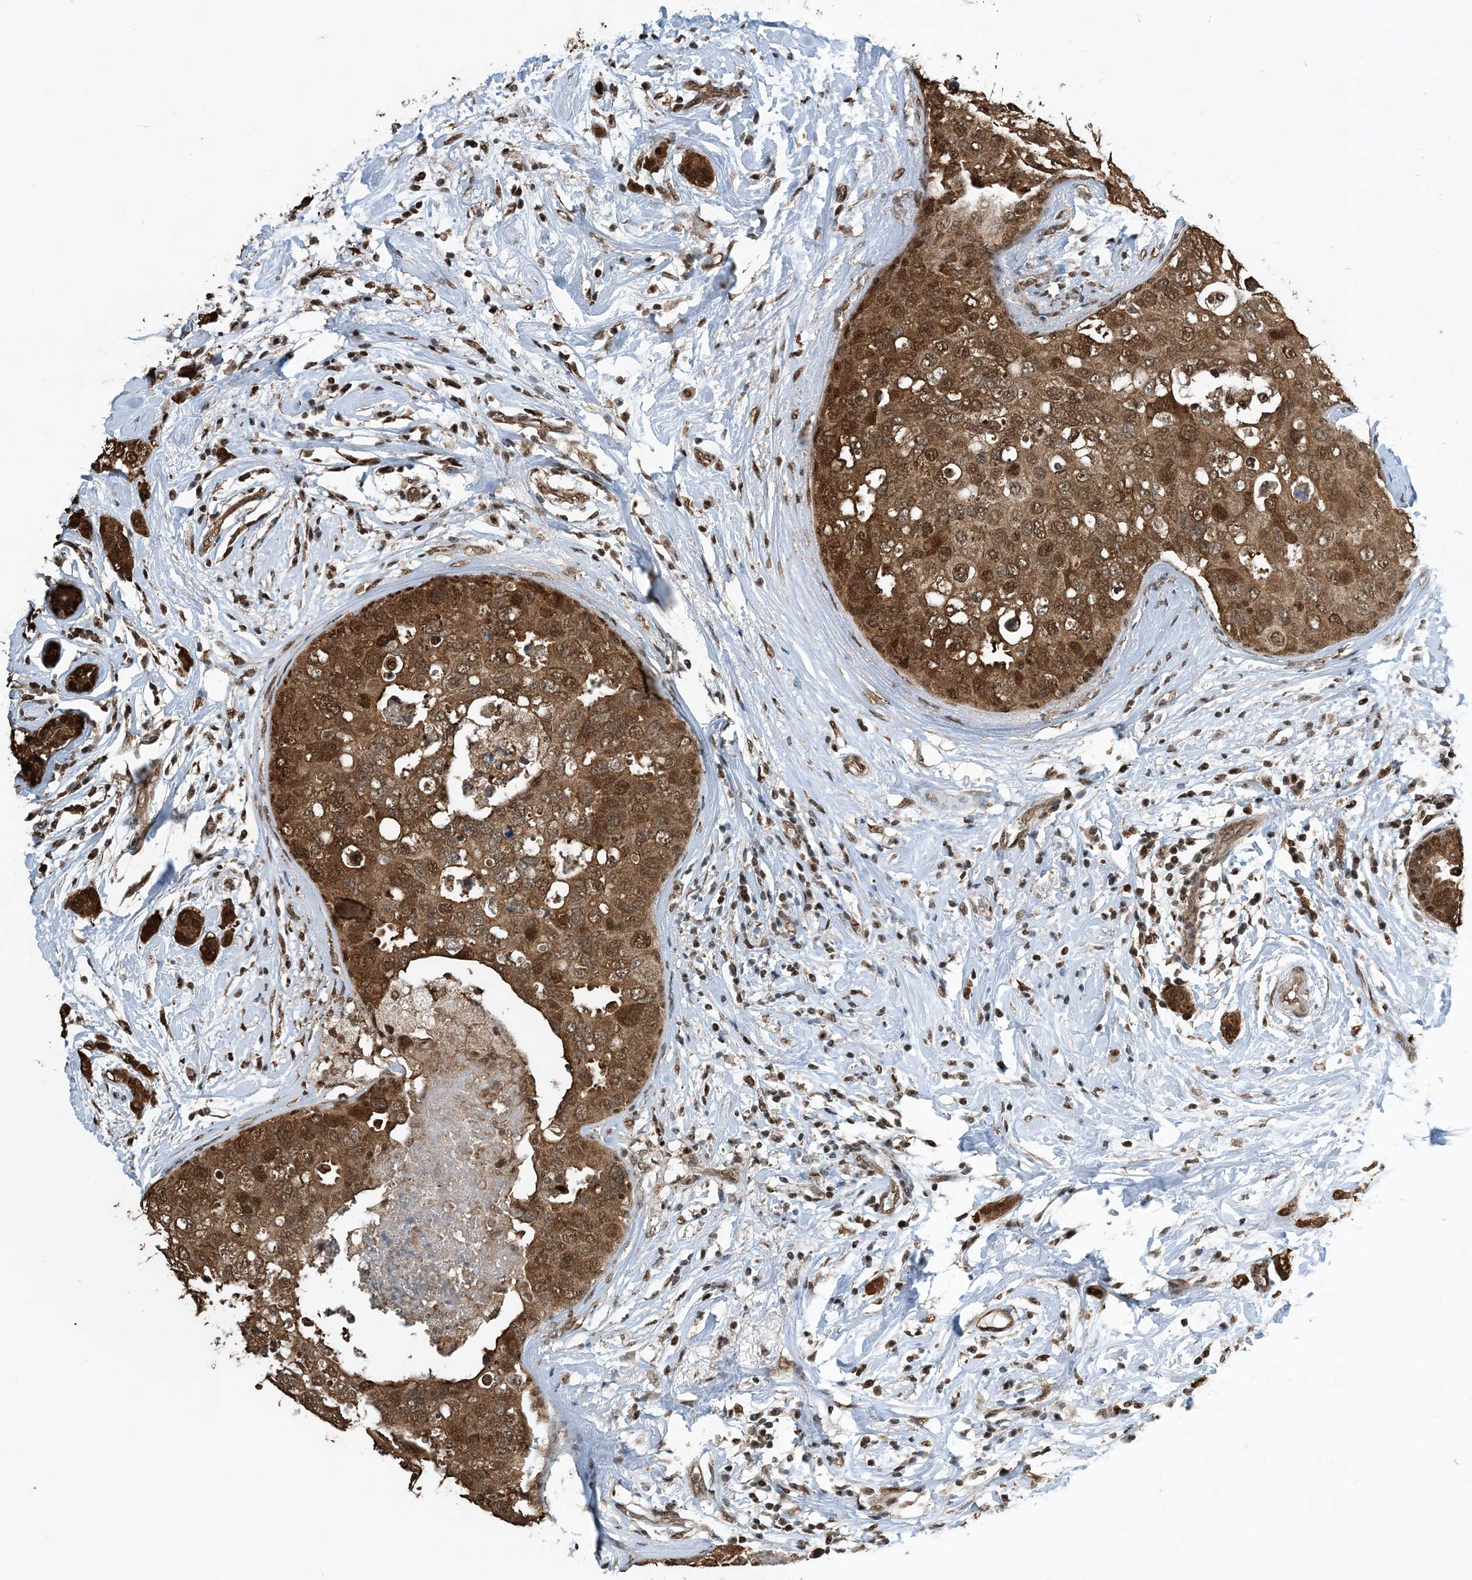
{"staining": {"intensity": "strong", "quantity": ">75%", "location": "cytoplasmic/membranous,nuclear"}, "tissue": "breast cancer", "cell_type": "Tumor cells", "image_type": "cancer", "snomed": [{"axis": "morphology", "description": "Duct carcinoma"}, {"axis": "topography", "description": "Breast"}], "caption": "Protein staining reveals strong cytoplasmic/membranous and nuclear expression in approximately >75% of tumor cells in intraductal carcinoma (breast). The staining was performed using DAB (3,3'-diaminobenzidine), with brown indicating positive protein expression. Nuclei are stained blue with hematoxylin.", "gene": "HSPA1A", "patient": {"sex": "female", "age": 50}}